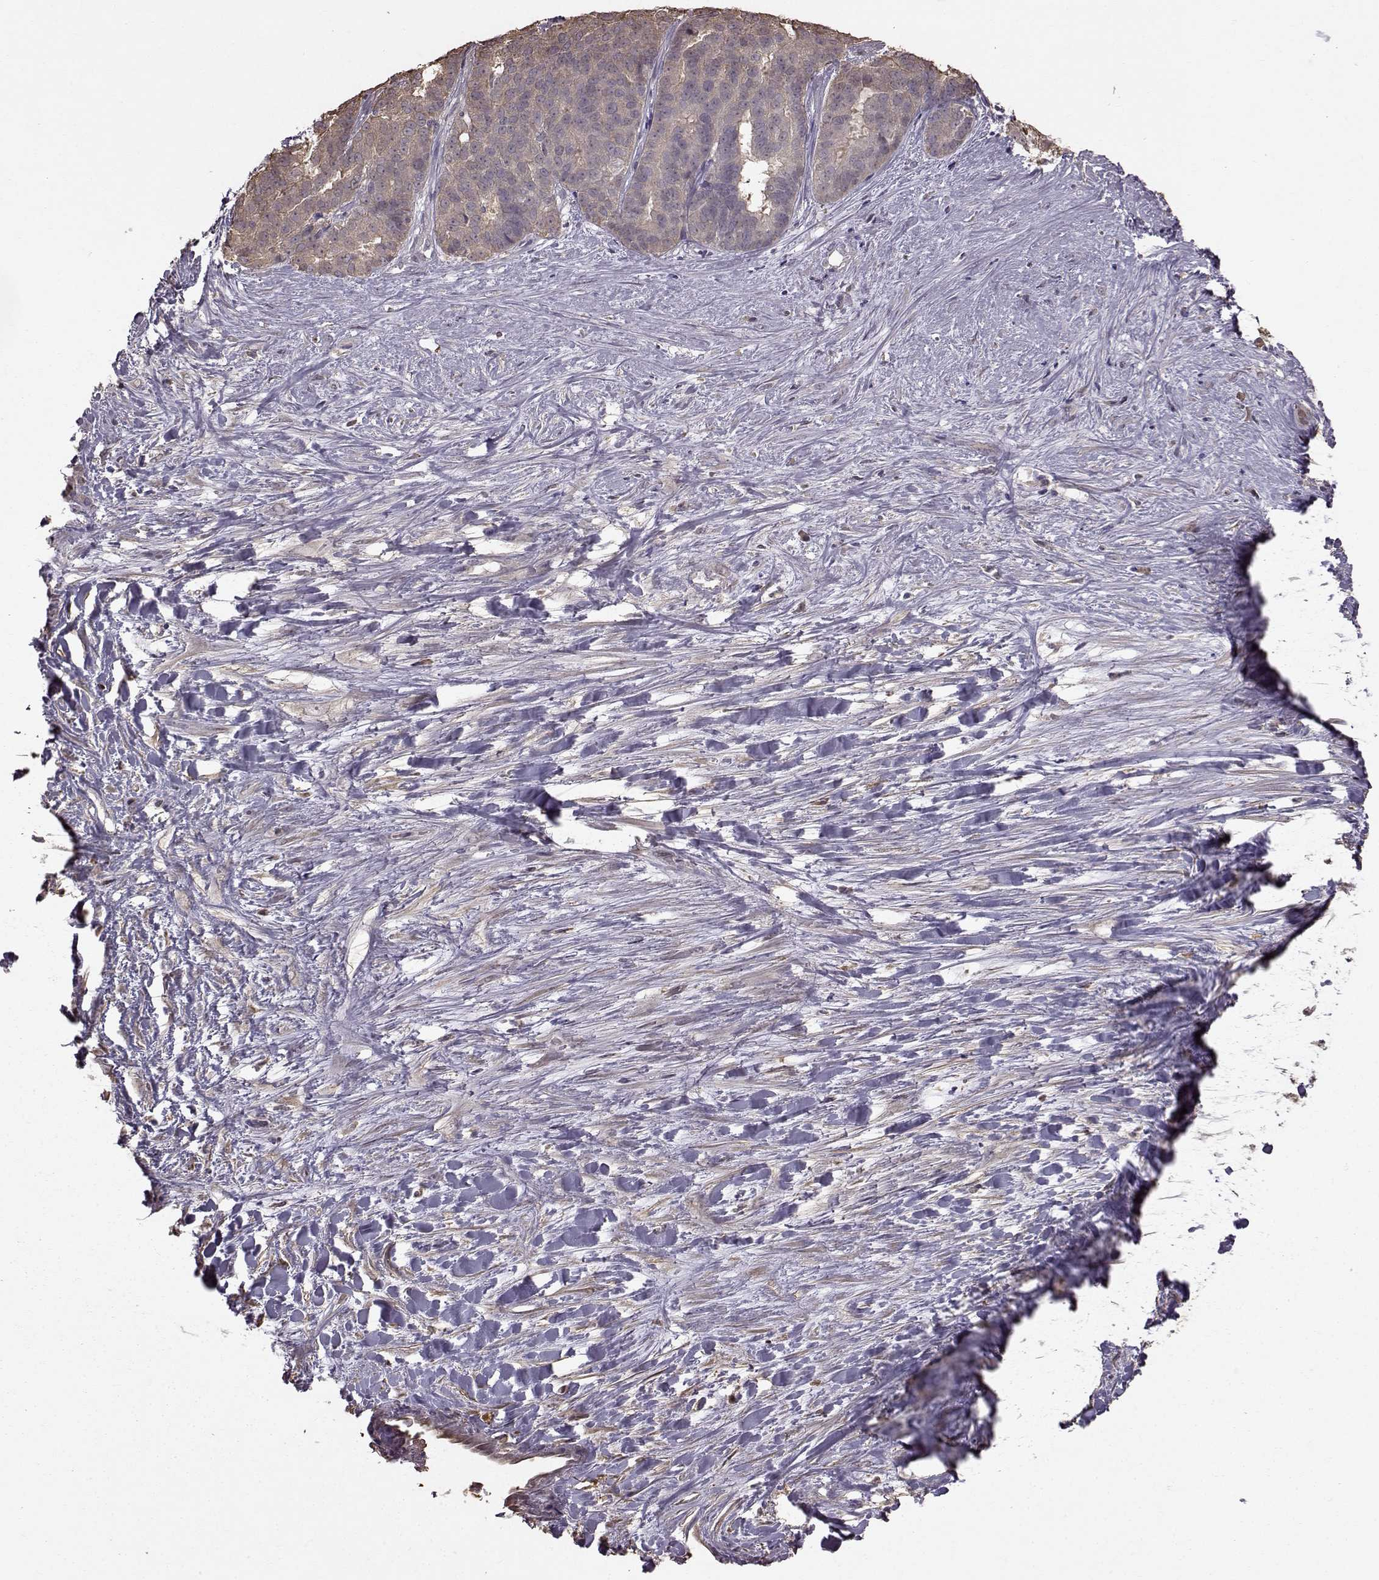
{"staining": {"intensity": "moderate", "quantity": "<25%", "location": "cytoplasmic/membranous"}, "tissue": "liver cancer", "cell_type": "Tumor cells", "image_type": "cancer", "snomed": [{"axis": "morphology", "description": "Cholangiocarcinoma"}, {"axis": "topography", "description": "Liver"}], "caption": "Tumor cells display low levels of moderate cytoplasmic/membranous expression in about <25% of cells in liver cancer (cholangiocarcinoma).", "gene": "NME1-NME2", "patient": {"sex": "female", "age": 47}}